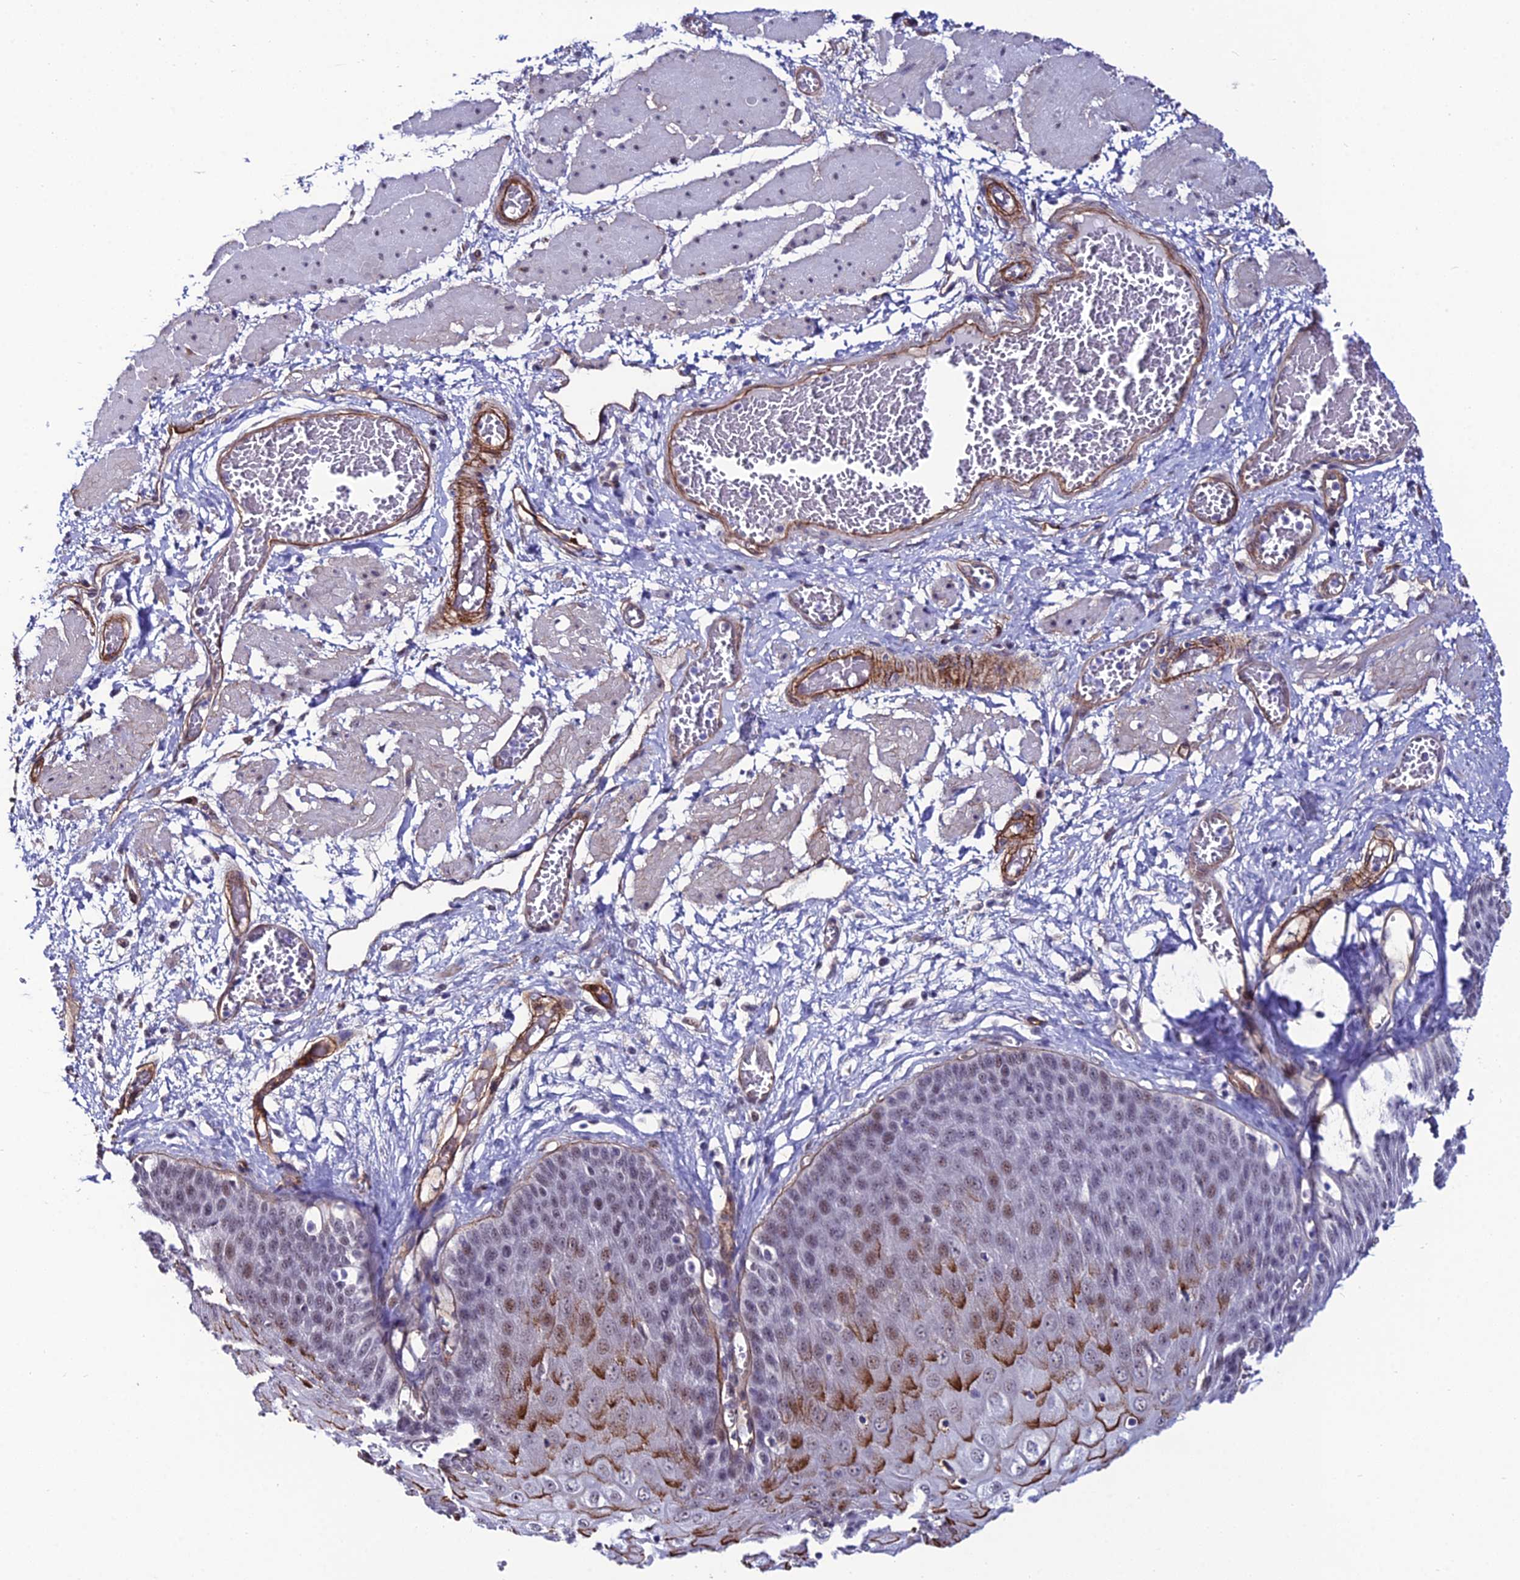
{"staining": {"intensity": "strong", "quantity": "<25%", "location": "cytoplasmic/membranous"}, "tissue": "esophagus", "cell_type": "Squamous epithelial cells", "image_type": "normal", "snomed": [{"axis": "morphology", "description": "Normal tissue, NOS"}, {"axis": "topography", "description": "Esophagus"}], "caption": "Immunohistochemical staining of unremarkable esophagus reveals medium levels of strong cytoplasmic/membranous expression in about <25% of squamous epithelial cells. (DAB (3,3'-diaminobenzidine) = brown stain, brightfield microscopy at high magnification).", "gene": "SYT15B", "patient": {"sex": "male", "age": 60}}